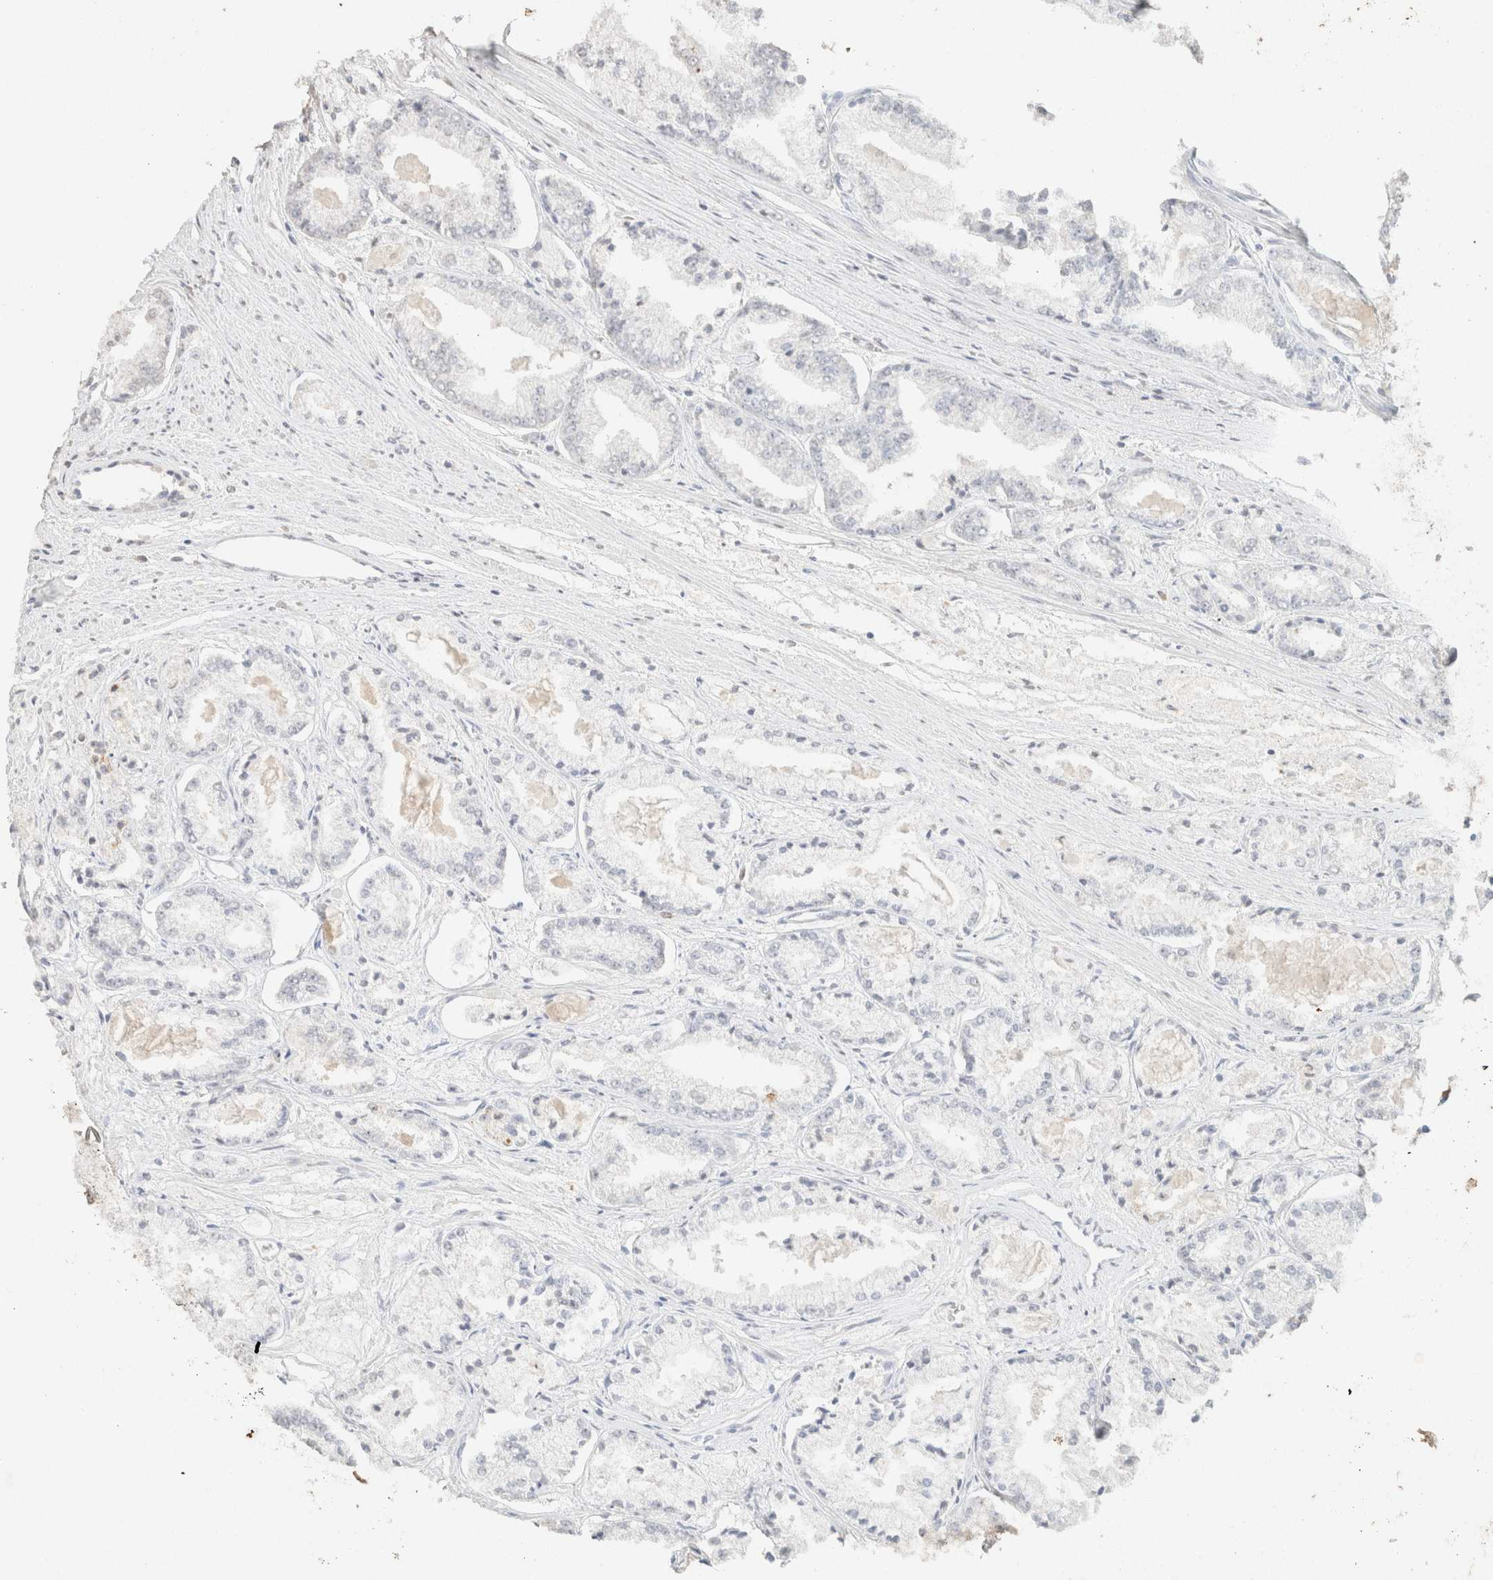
{"staining": {"intensity": "negative", "quantity": "none", "location": "none"}, "tissue": "prostate cancer", "cell_type": "Tumor cells", "image_type": "cancer", "snomed": [{"axis": "morphology", "description": "Adenocarcinoma, Low grade"}, {"axis": "topography", "description": "Prostate"}], "caption": "Histopathology image shows no protein positivity in tumor cells of low-grade adenocarcinoma (prostate) tissue.", "gene": "CPA1", "patient": {"sex": "male", "age": 52}}